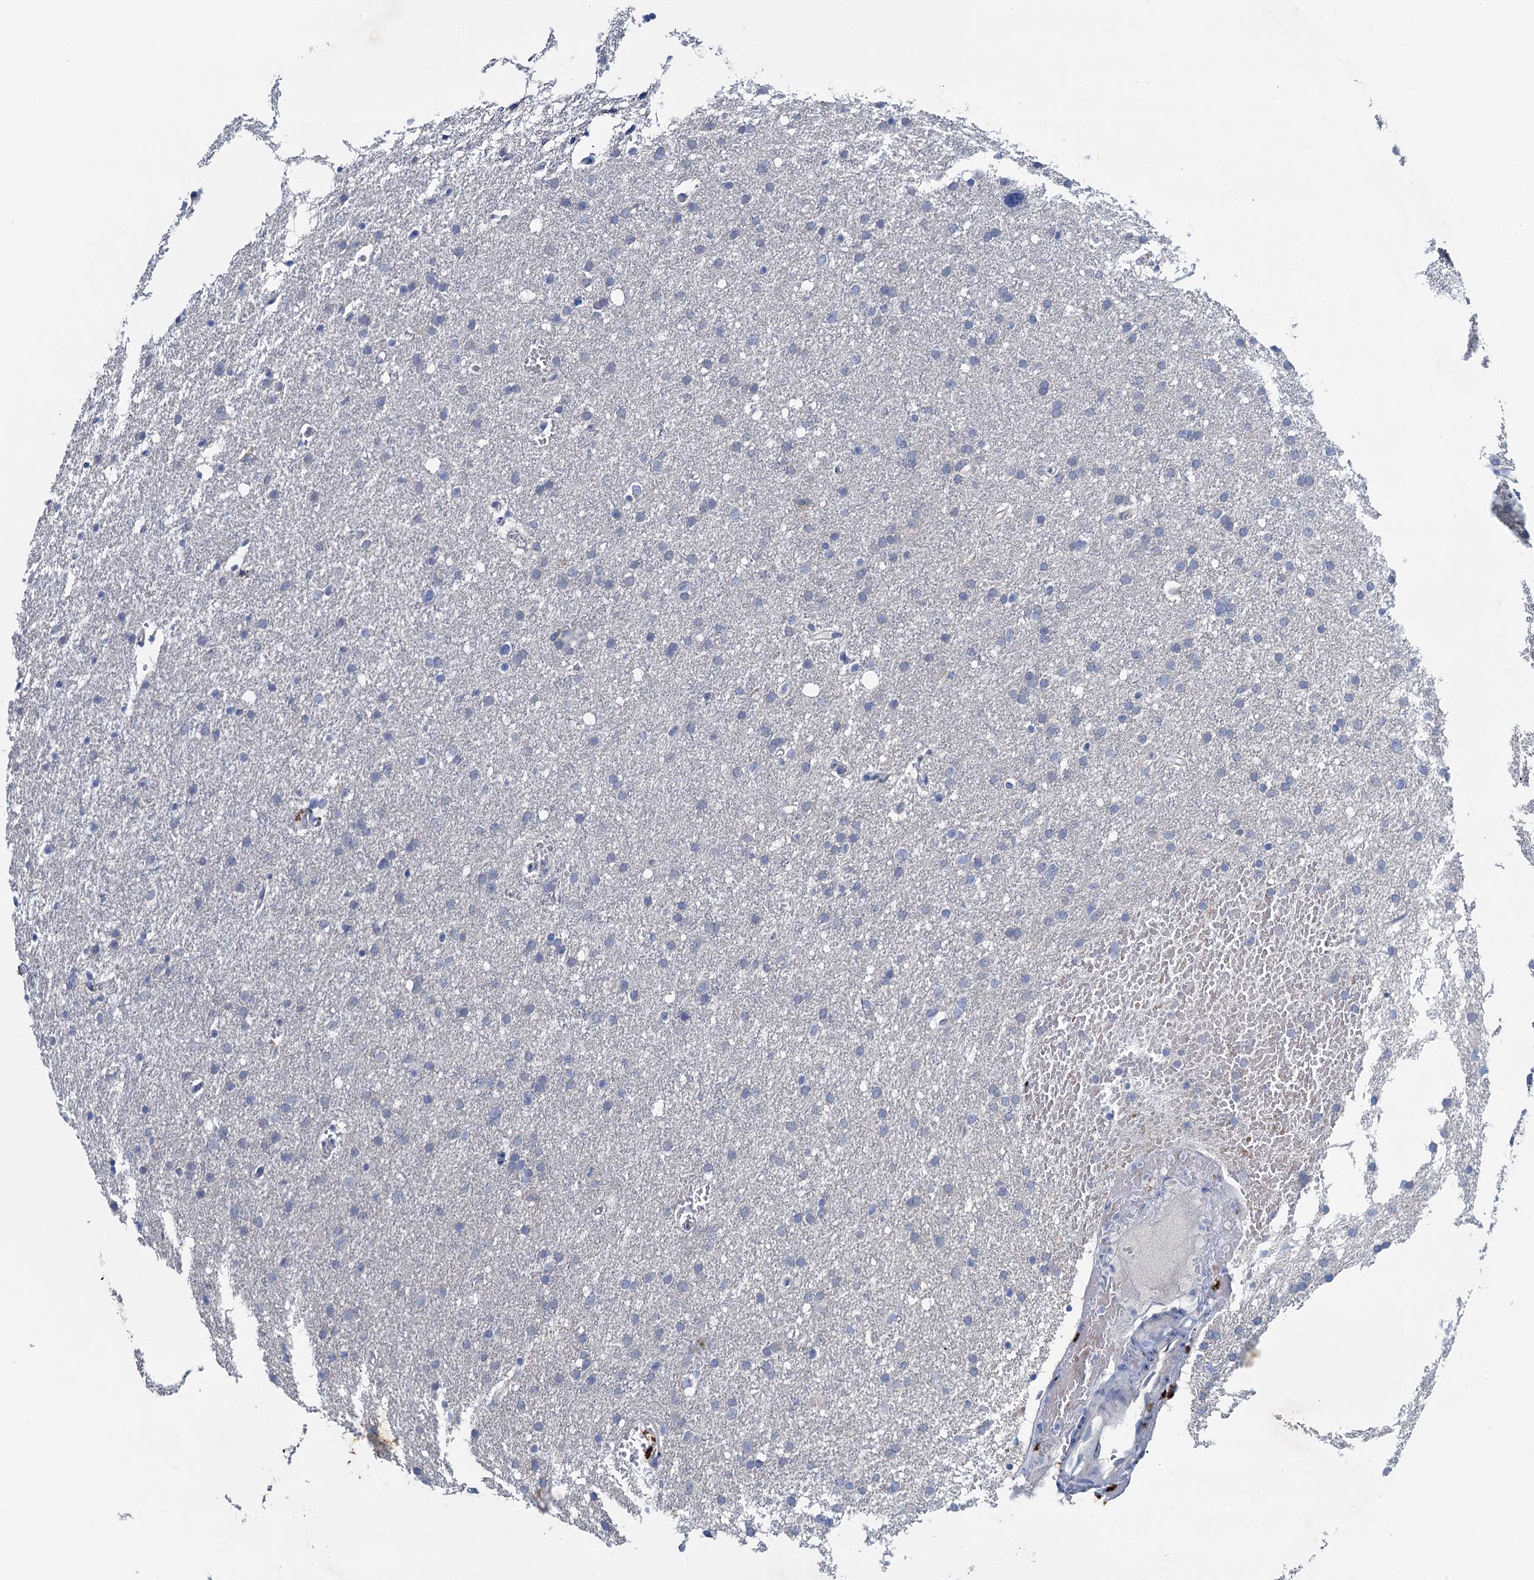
{"staining": {"intensity": "negative", "quantity": "none", "location": "none"}, "tissue": "glioma", "cell_type": "Tumor cells", "image_type": "cancer", "snomed": [{"axis": "morphology", "description": "Glioma, malignant, High grade"}, {"axis": "topography", "description": "Cerebral cortex"}], "caption": "This is an immunohistochemistry micrograph of glioma. There is no positivity in tumor cells.", "gene": "RTKN2", "patient": {"sex": "female", "age": 36}}